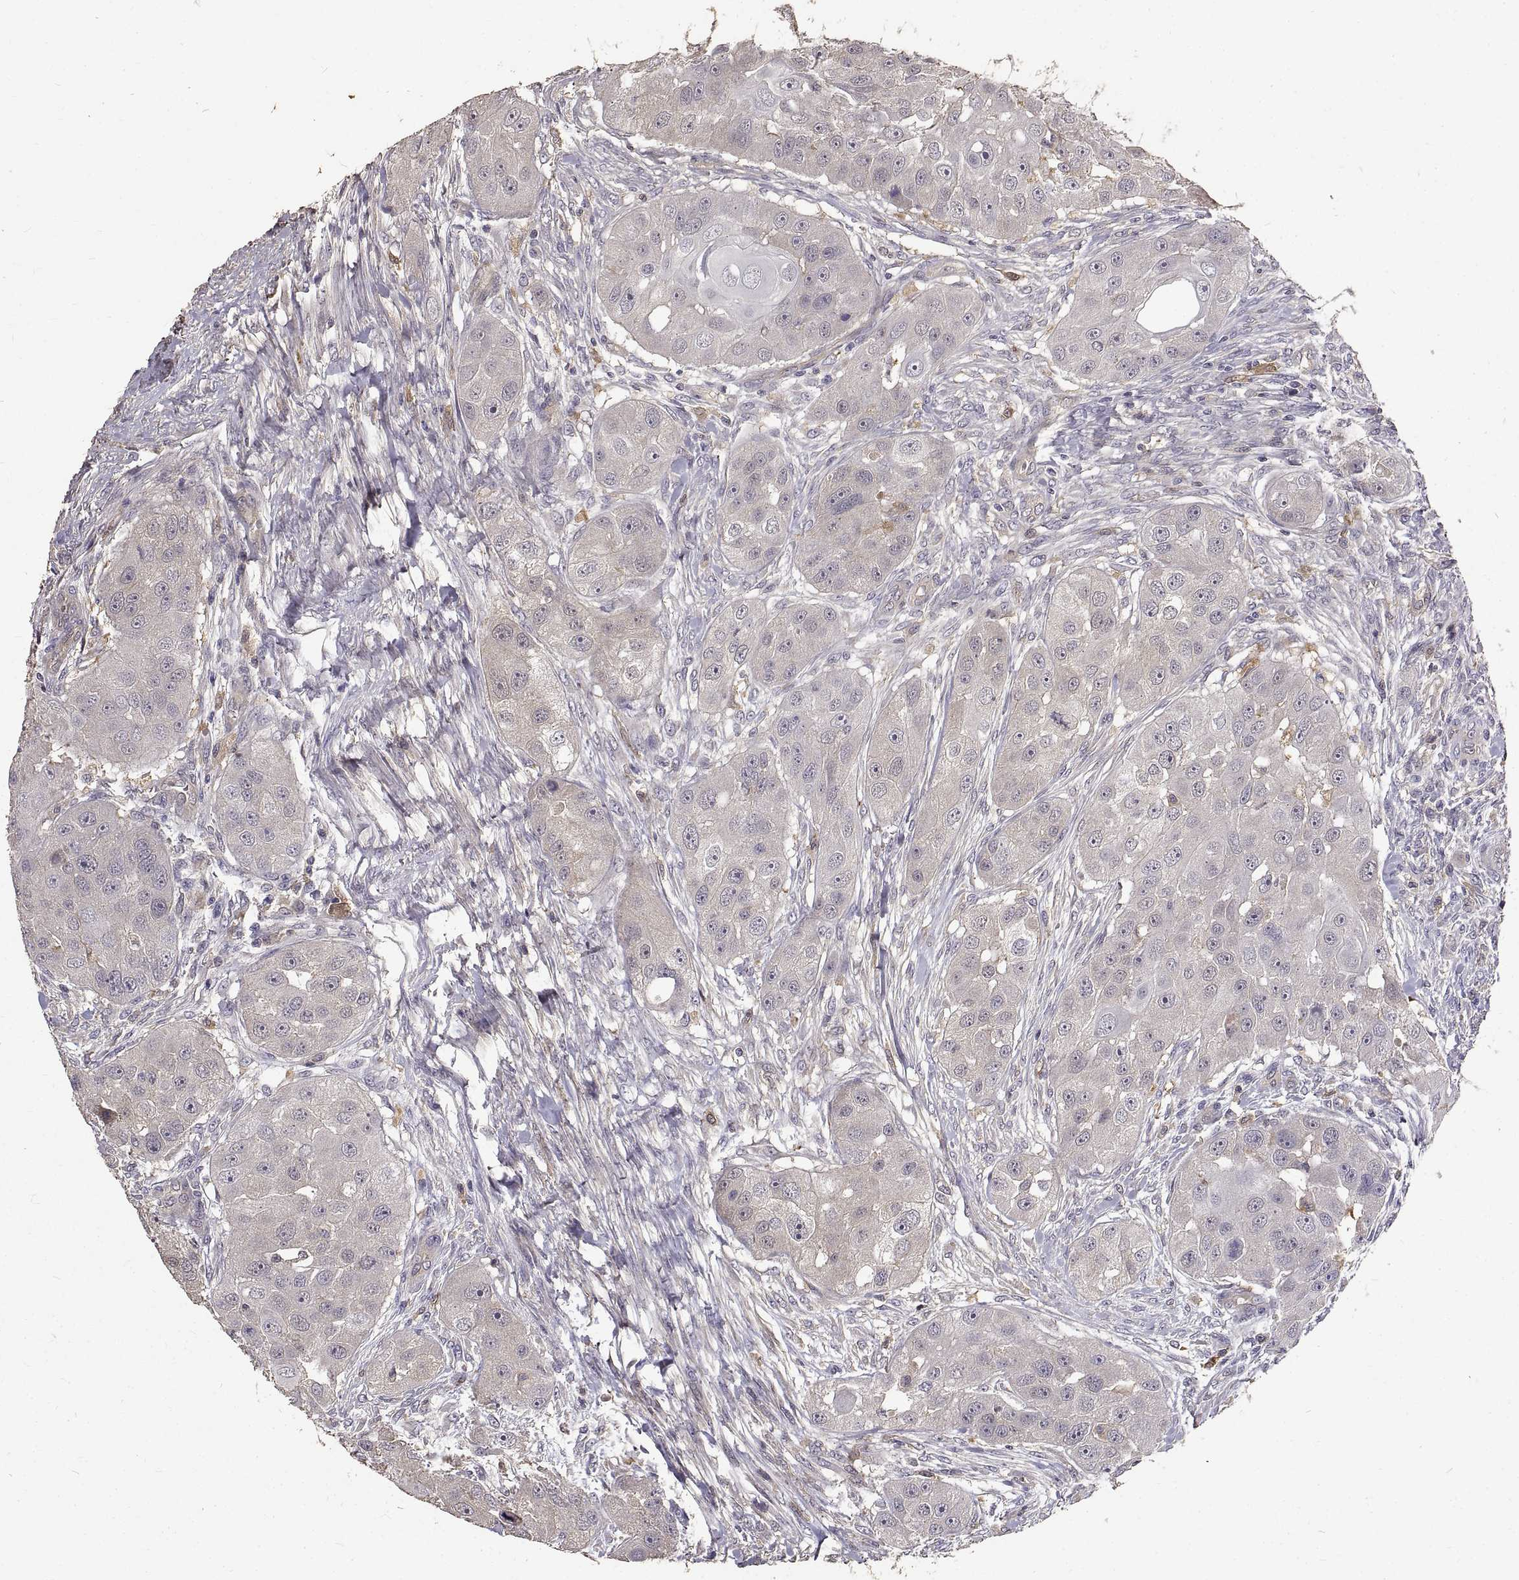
{"staining": {"intensity": "negative", "quantity": "none", "location": "none"}, "tissue": "head and neck cancer", "cell_type": "Tumor cells", "image_type": "cancer", "snomed": [{"axis": "morphology", "description": "Squamous cell carcinoma, NOS"}, {"axis": "topography", "description": "Head-Neck"}], "caption": "Tumor cells show no significant staining in head and neck squamous cell carcinoma.", "gene": "PEA15", "patient": {"sex": "male", "age": 51}}